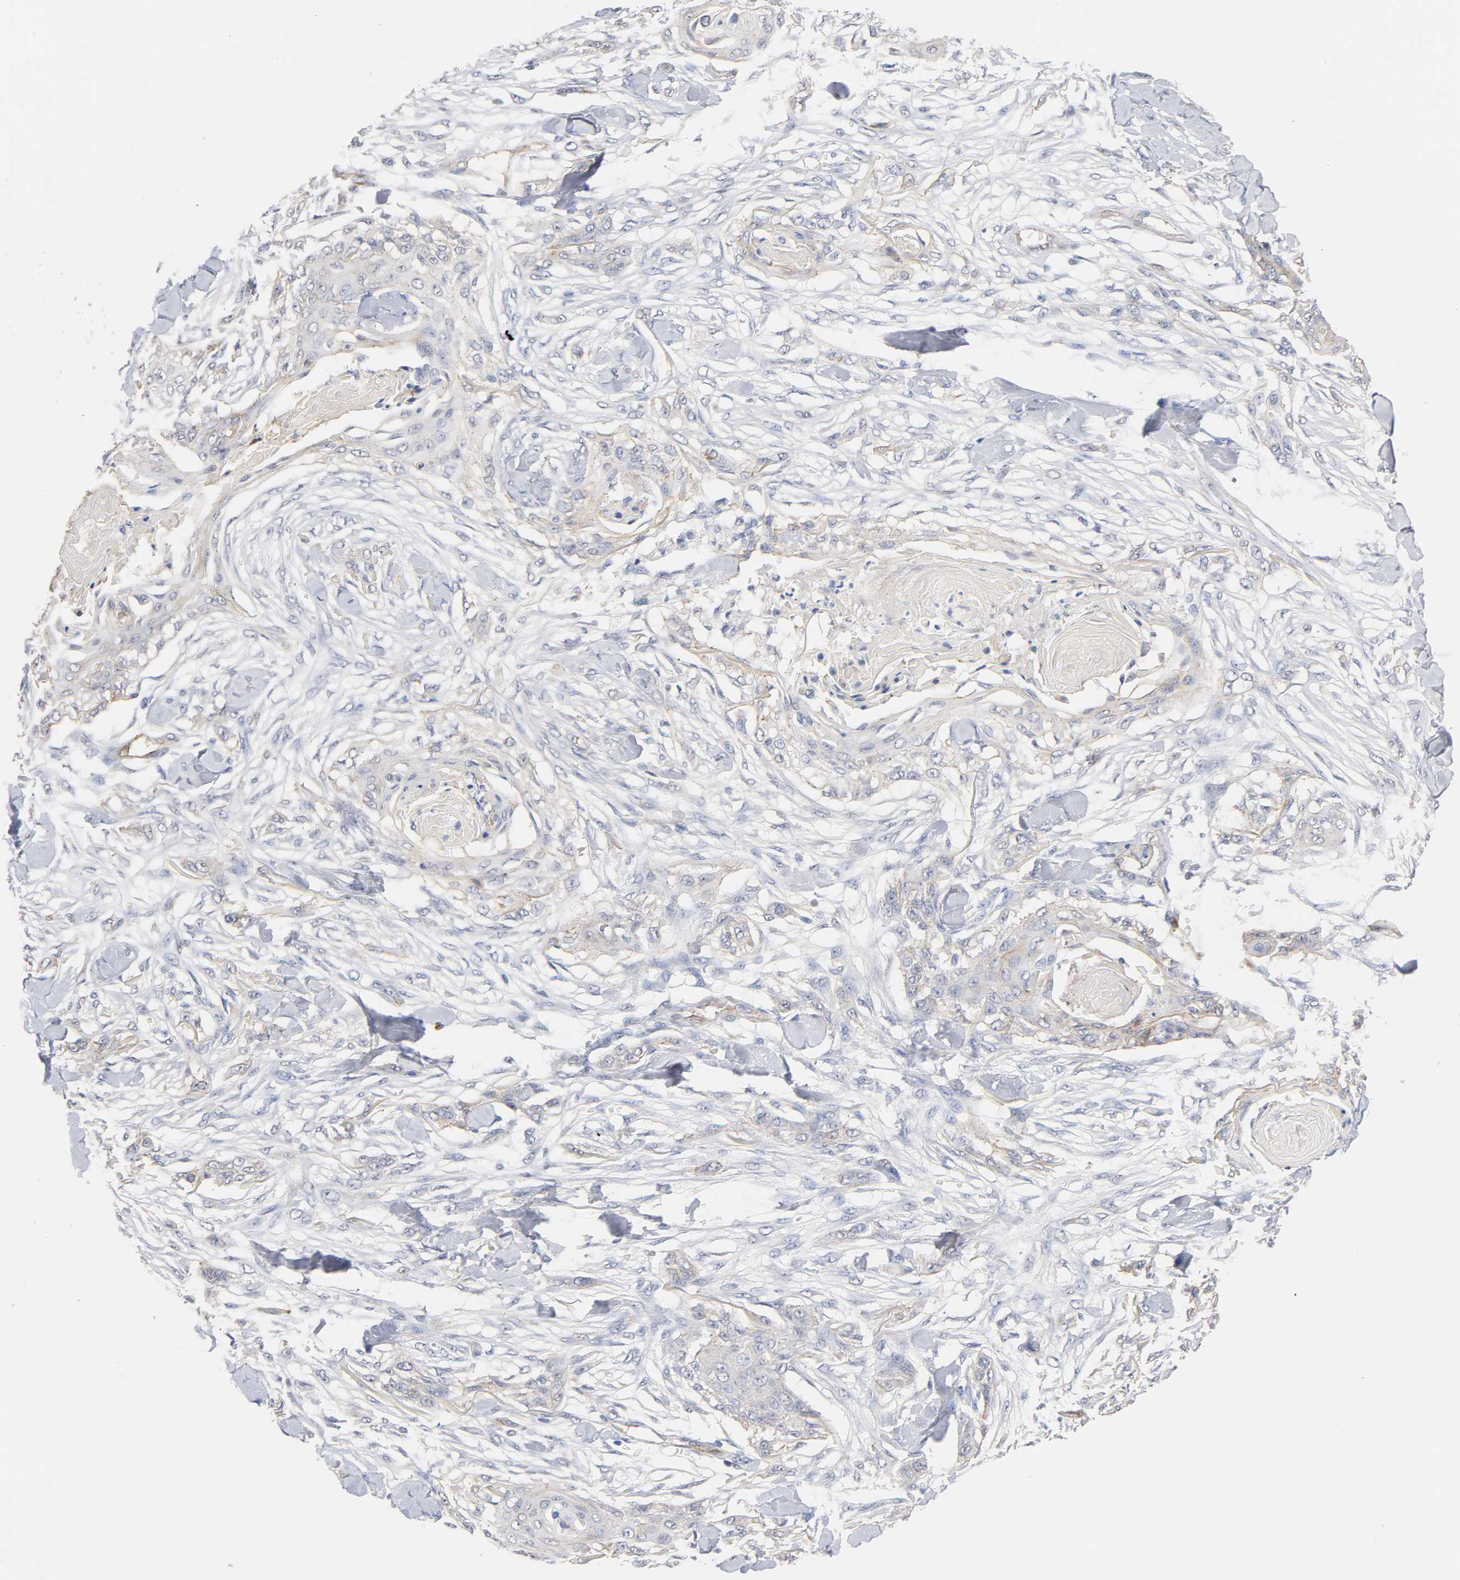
{"staining": {"intensity": "weak", "quantity": "<25%", "location": "cytoplasmic/membranous"}, "tissue": "skin cancer", "cell_type": "Tumor cells", "image_type": "cancer", "snomed": [{"axis": "morphology", "description": "Normal tissue, NOS"}, {"axis": "morphology", "description": "Squamous cell carcinoma, NOS"}, {"axis": "topography", "description": "Skin"}], "caption": "Tumor cells show no significant protein positivity in squamous cell carcinoma (skin). (Immunohistochemistry, brightfield microscopy, high magnification).", "gene": "SPTAN1", "patient": {"sex": "female", "age": 59}}